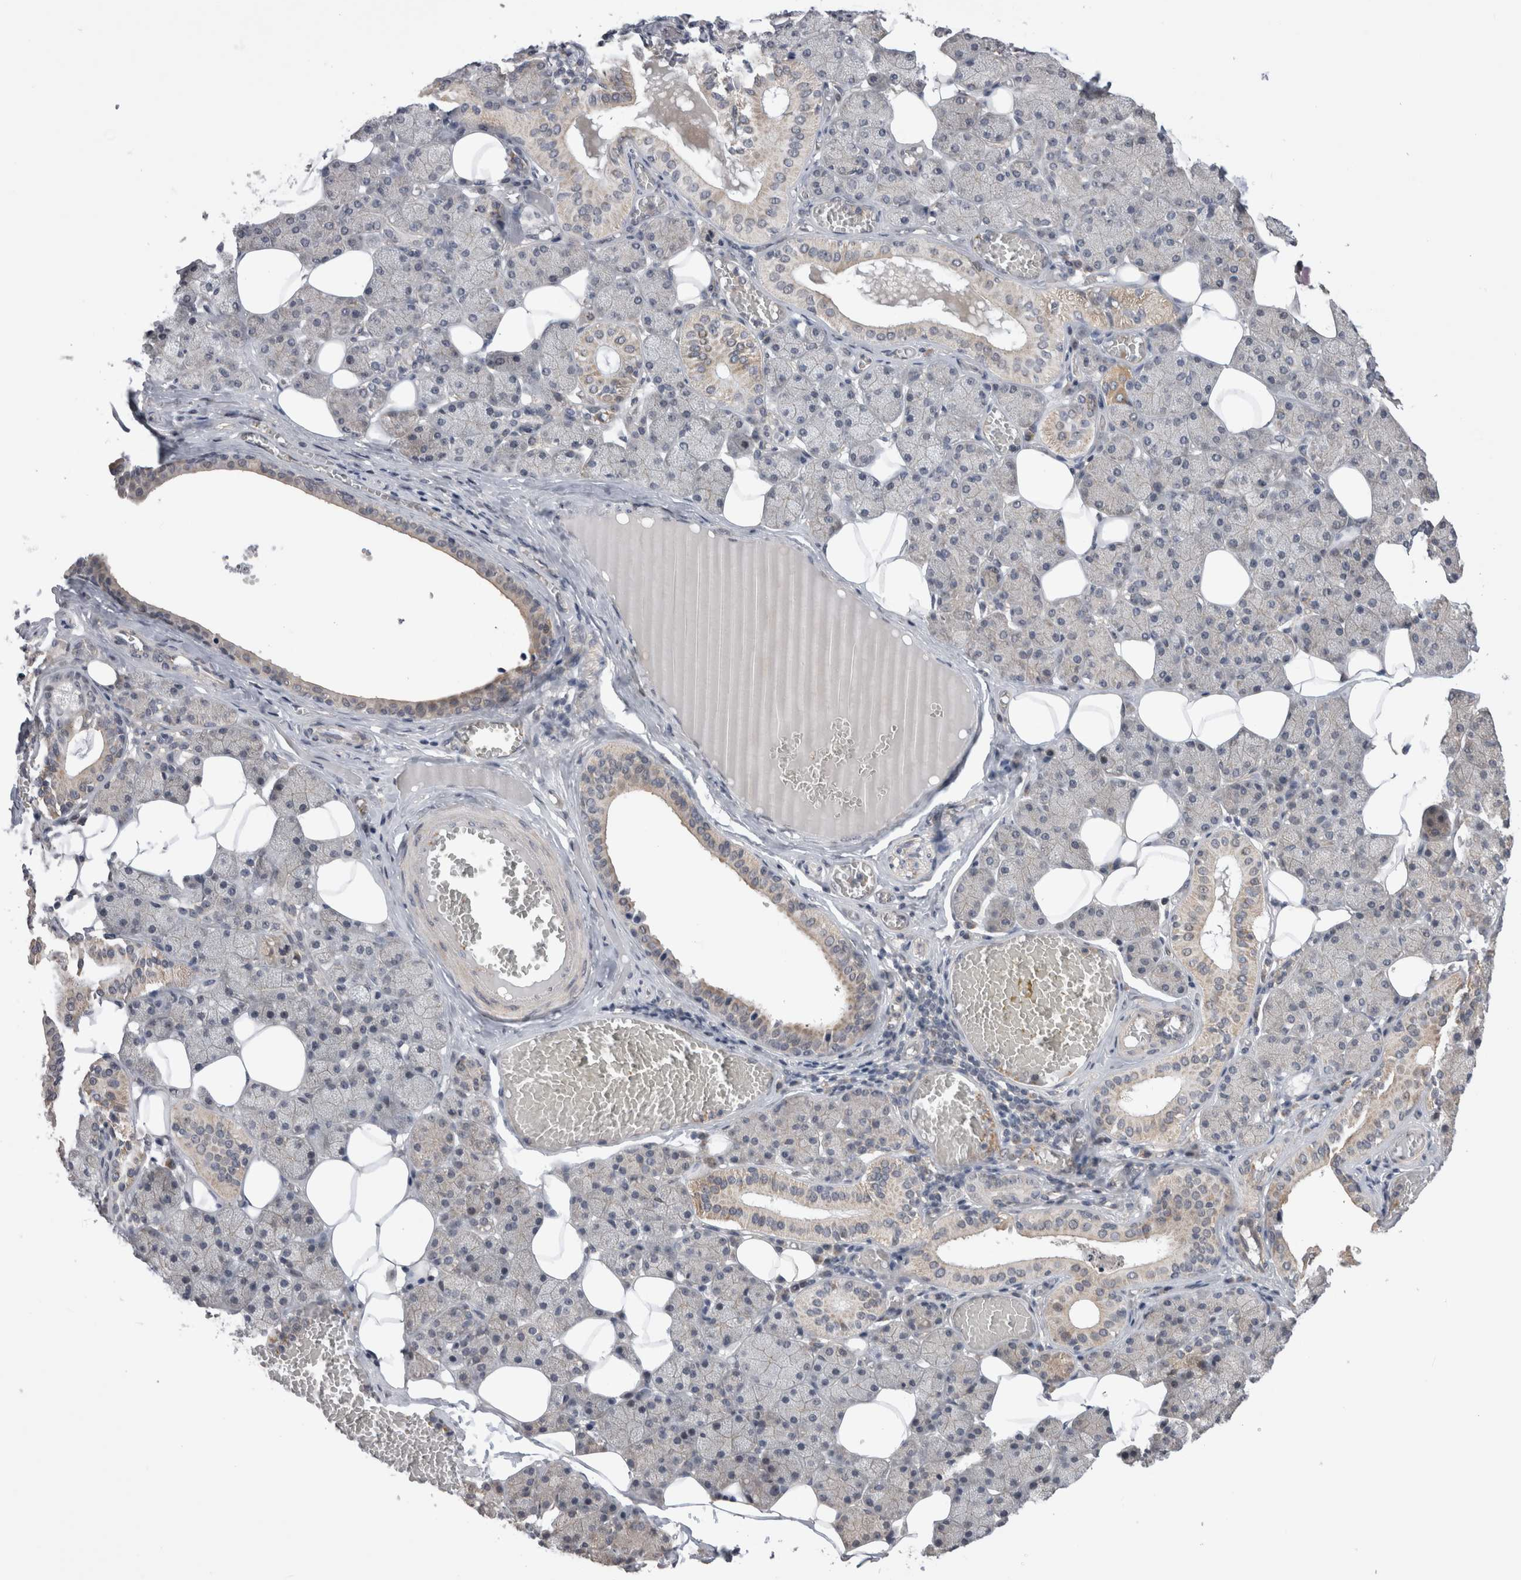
{"staining": {"intensity": "weak", "quantity": "<25%", "location": "cytoplasmic/membranous"}, "tissue": "salivary gland", "cell_type": "Glandular cells", "image_type": "normal", "snomed": [{"axis": "morphology", "description": "Normal tissue, NOS"}, {"axis": "topography", "description": "Salivary gland"}], "caption": "DAB (3,3'-diaminobenzidine) immunohistochemical staining of benign human salivary gland exhibits no significant positivity in glandular cells. (DAB (3,3'-diaminobenzidine) IHC with hematoxylin counter stain).", "gene": "ARHGAP29", "patient": {"sex": "female", "age": 33}}